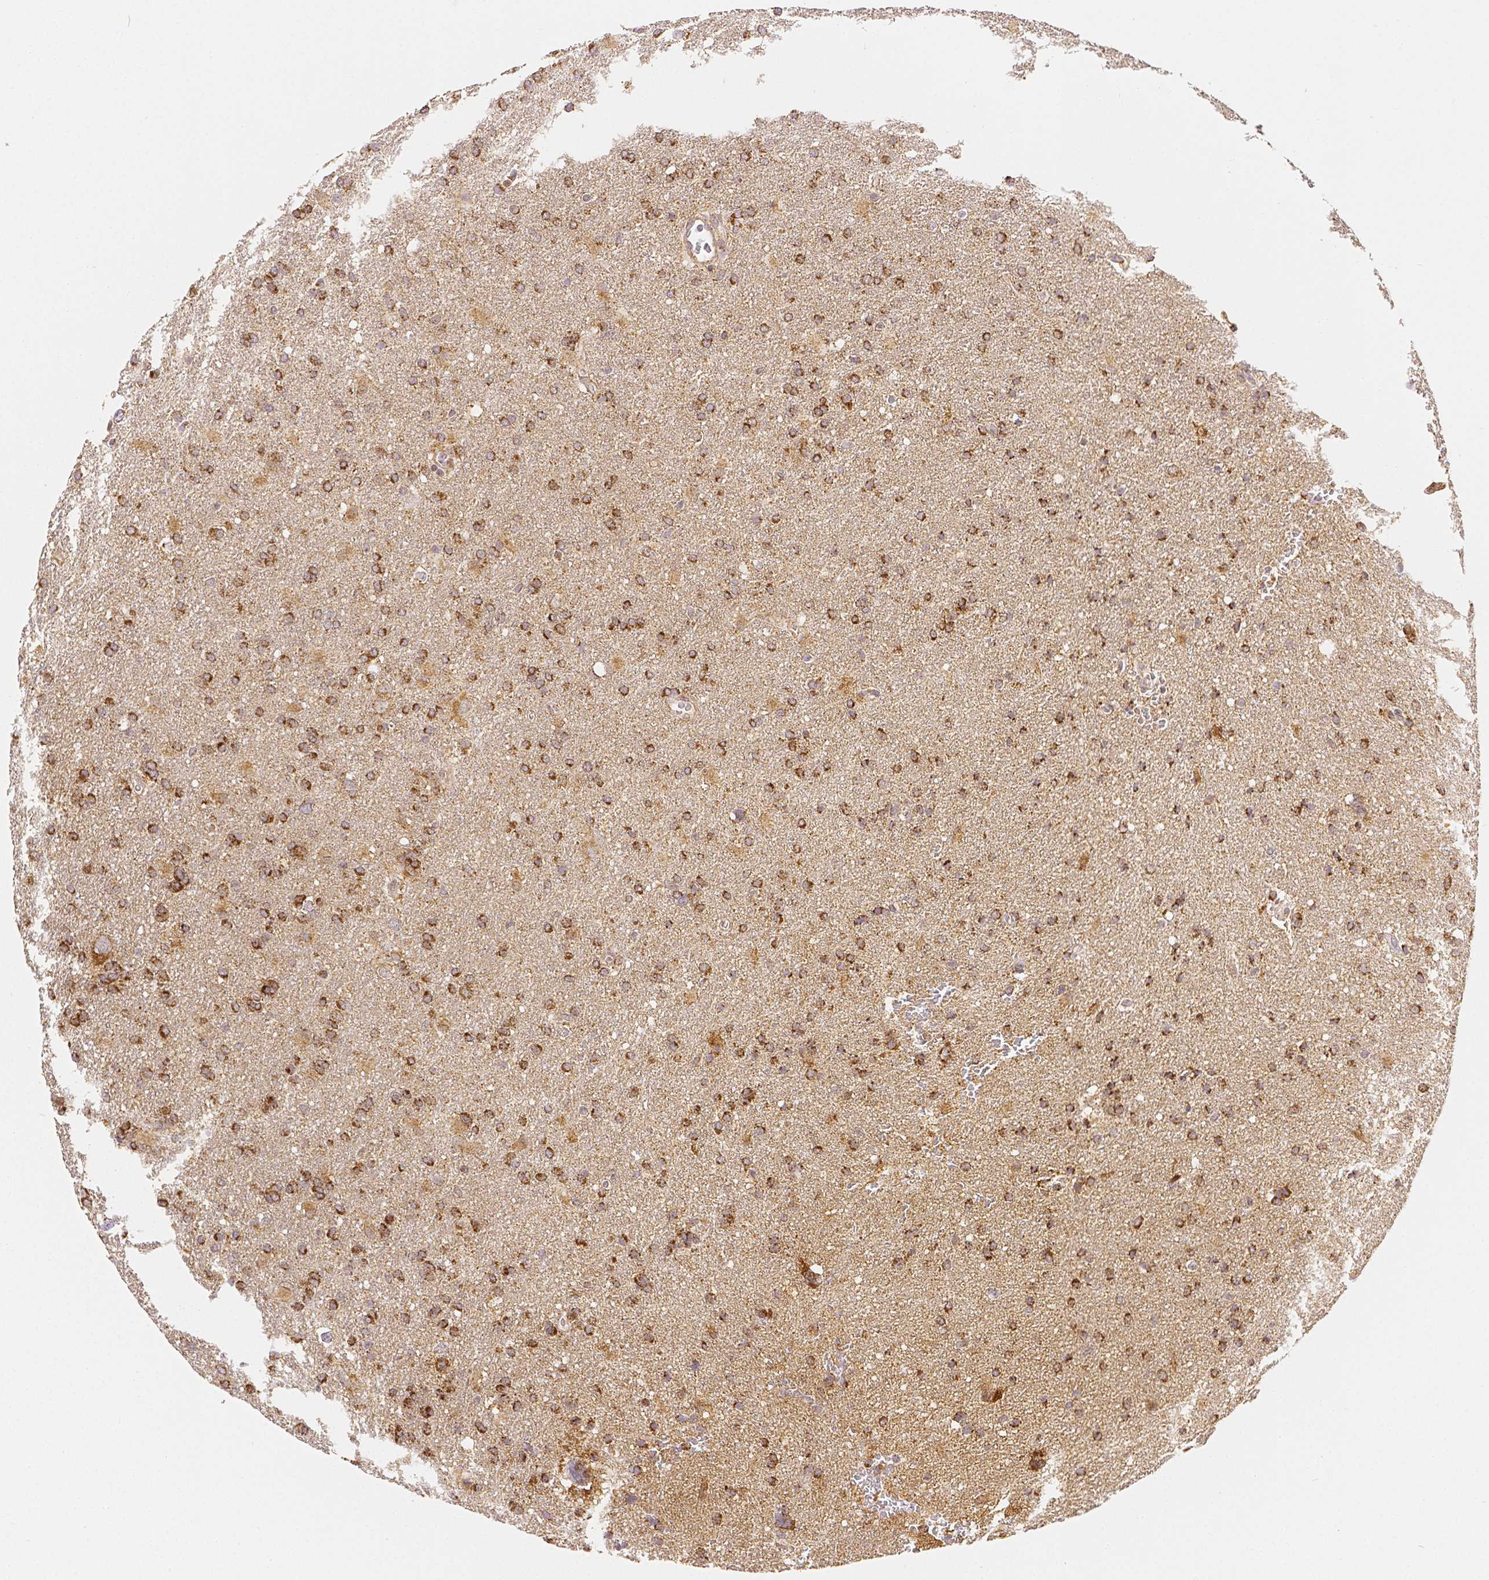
{"staining": {"intensity": "moderate", "quantity": ">75%", "location": "cytoplasmic/membranous"}, "tissue": "glioma", "cell_type": "Tumor cells", "image_type": "cancer", "snomed": [{"axis": "morphology", "description": "Glioma, malignant, Low grade"}, {"axis": "topography", "description": "Brain"}], "caption": "Malignant low-grade glioma stained for a protein exhibits moderate cytoplasmic/membranous positivity in tumor cells.", "gene": "RHOT1", "patient": {"sex": "male", "age": 66}}